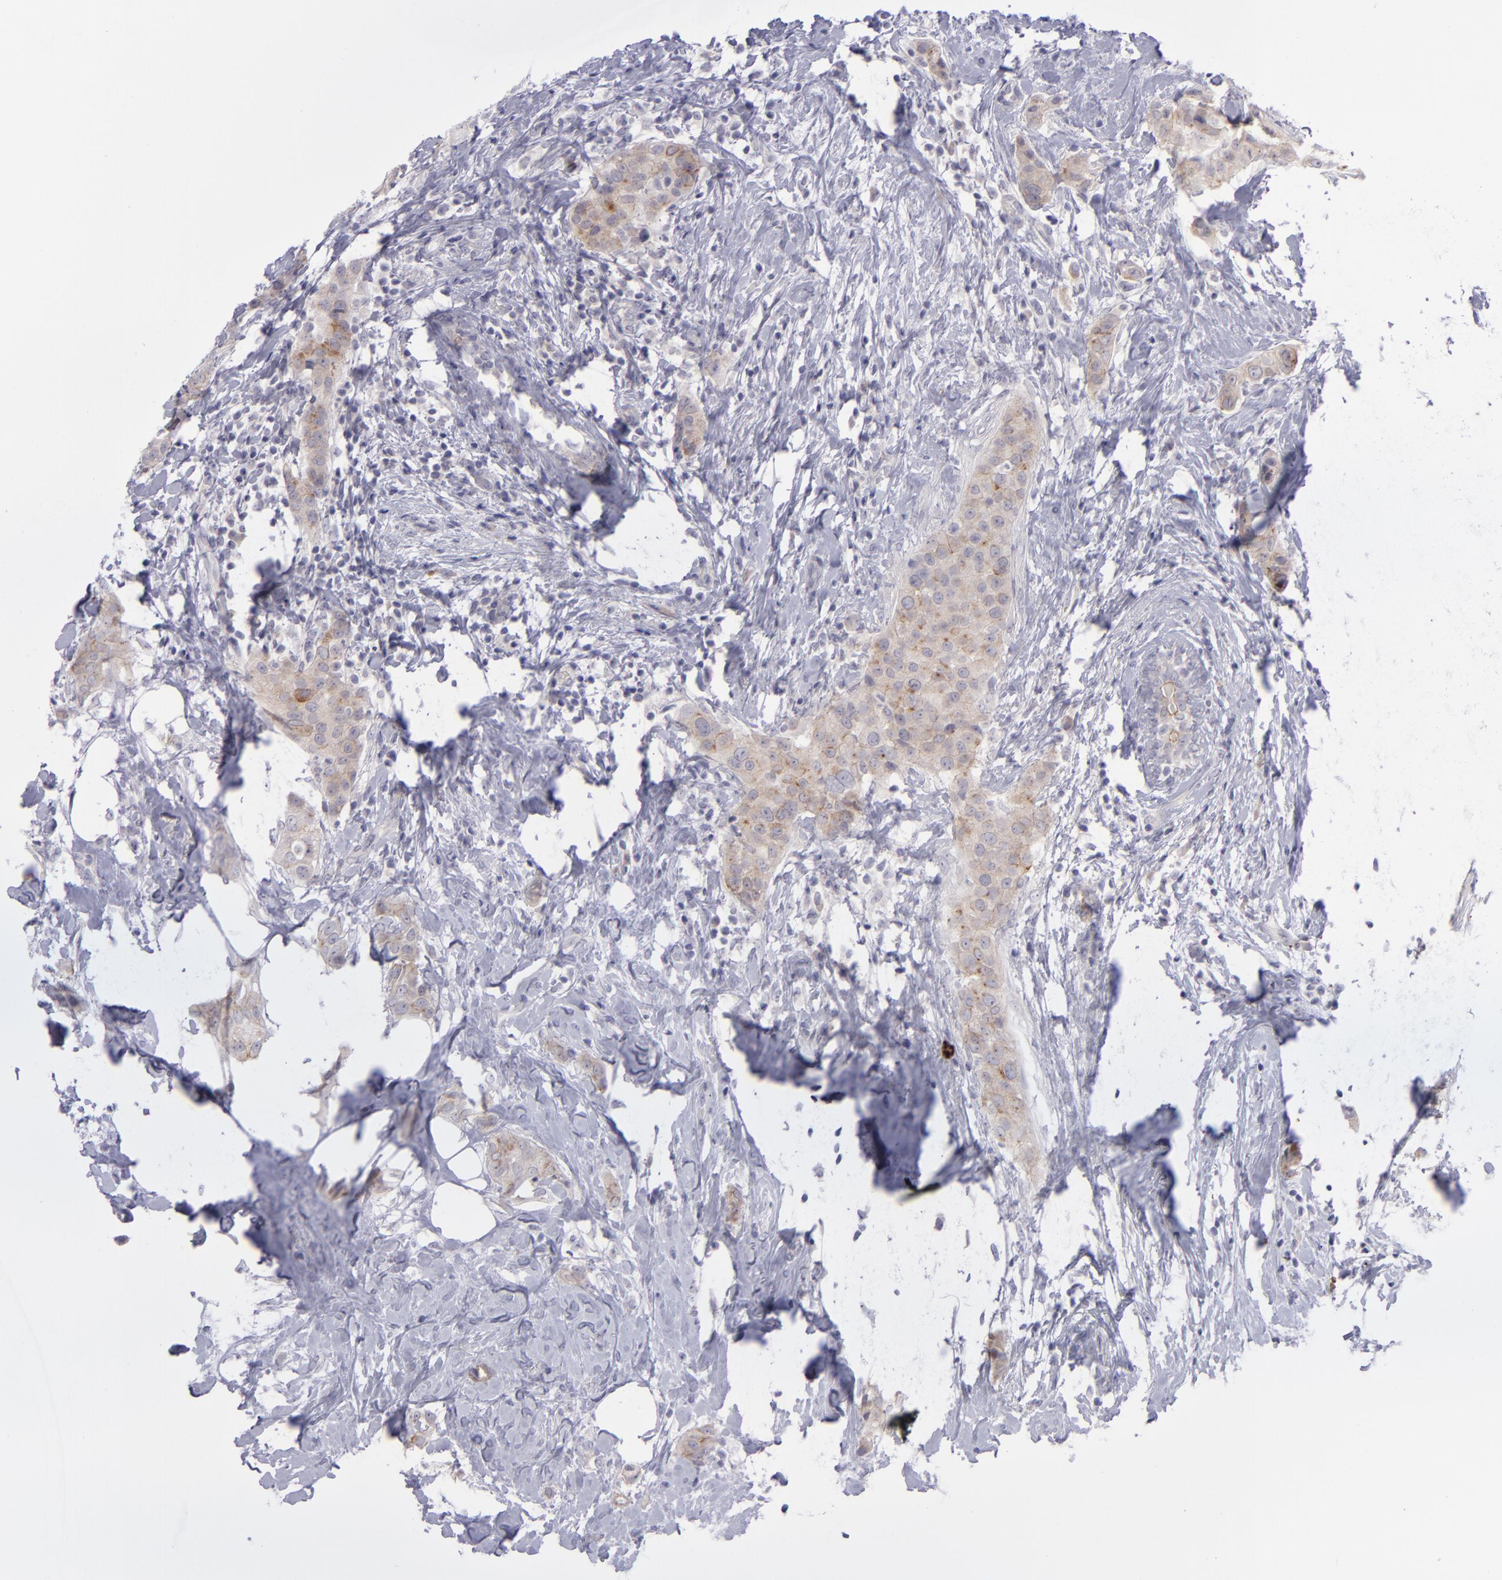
{"staining": {"intensity": "weak", "quantity": "25%-75%", "location": "cytoplasmic/membranous"}, "tissue": "breast cancer", "cell_type": "Tumor cells", "image_type": "cancer", "snomed": [{"axis": "morphology", "description": "Duct carcinoma"}, {"axis": "topography", "description": "Breast"}], "caption": "Tumor cells display low levels of weak cytoplasmic/membranous expression in about 25%-75% of cells in infiltrating ductal carcinoma (breast).", "gene": "EVPL", "patient": {"sex": "female", "age": 45}}